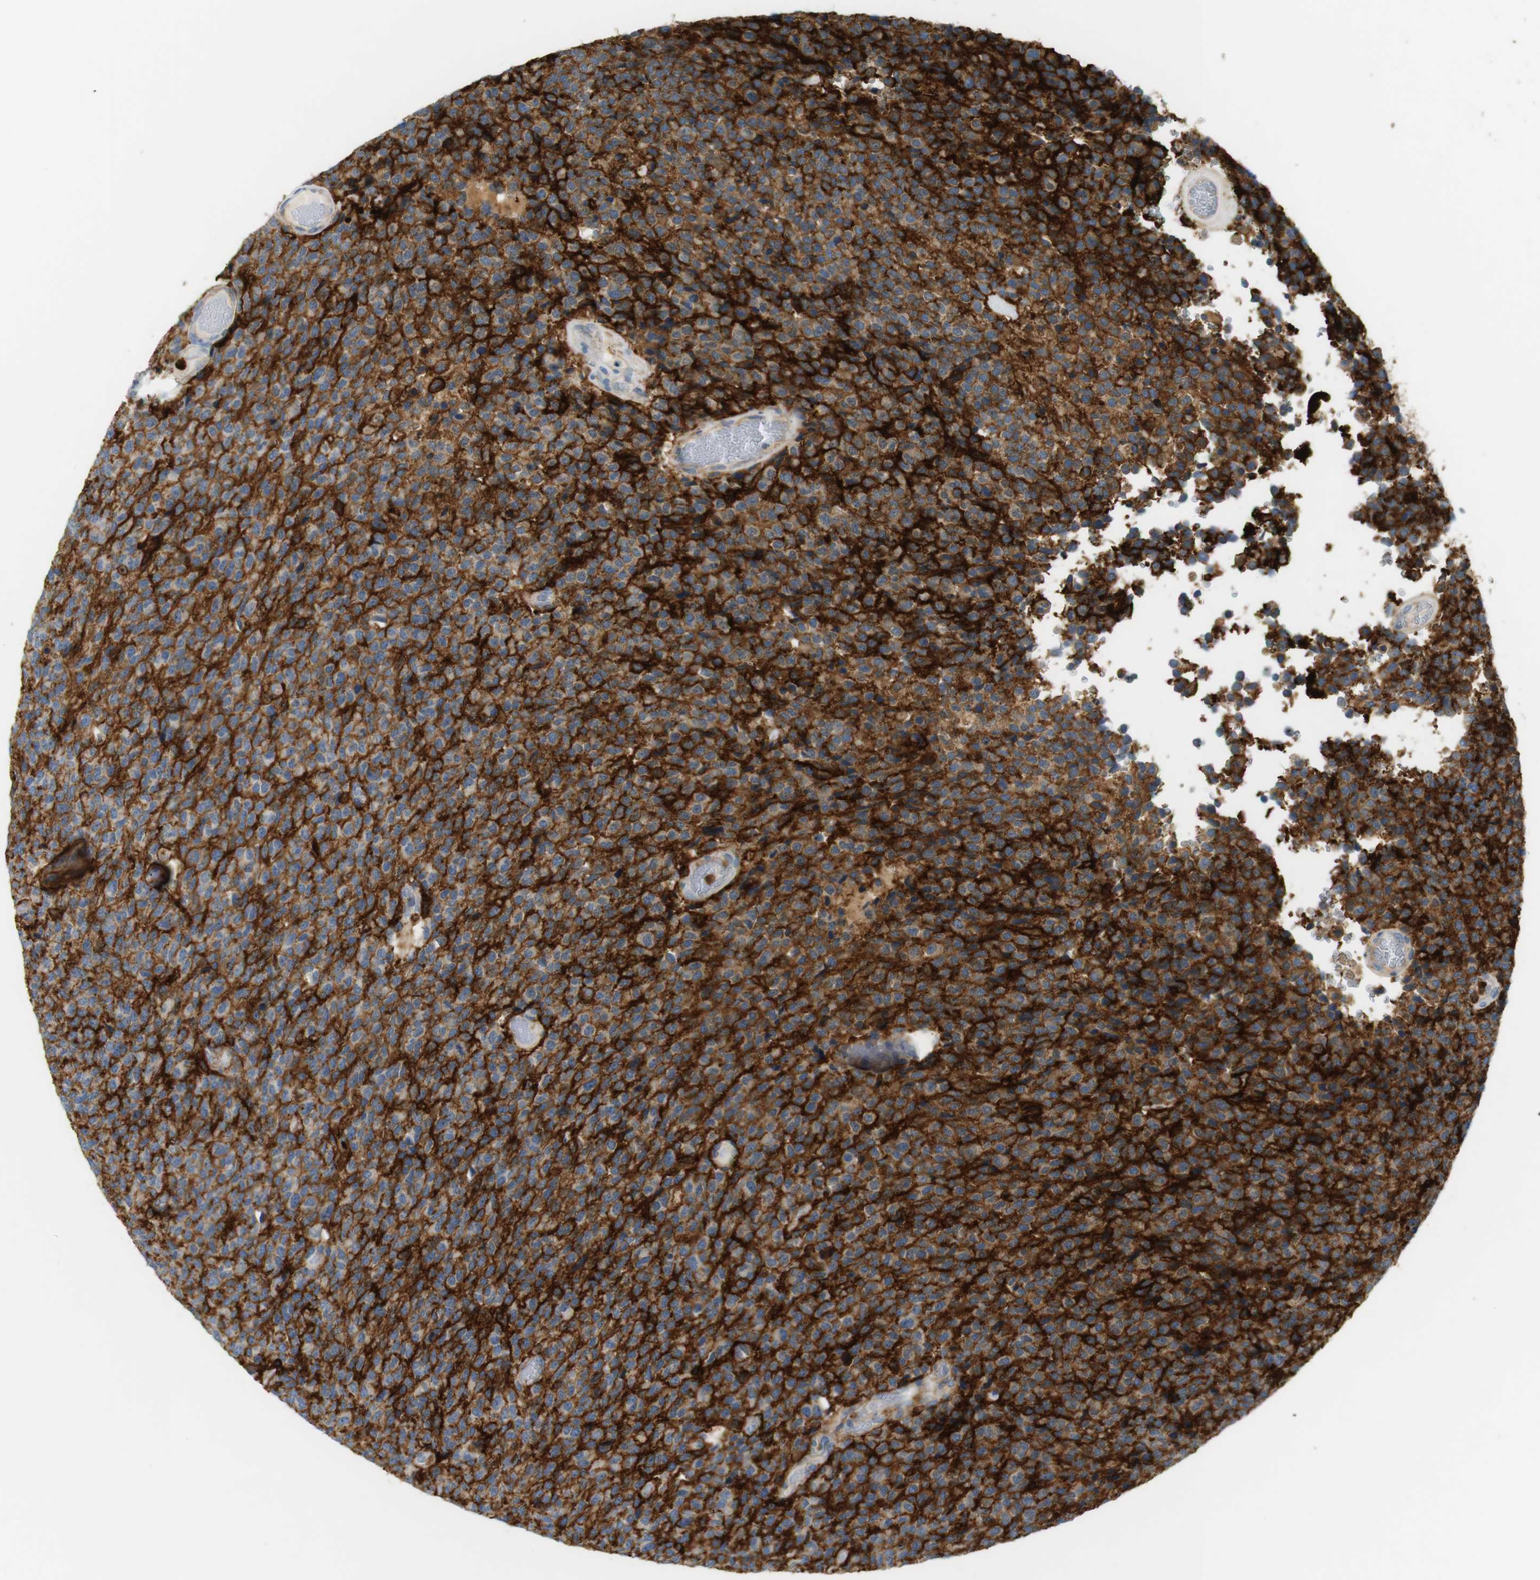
{"staining": {"intensity": "moderate", "quantity": "<25%", "location": "cytoplasmic/membranous"}, "tissue": "glioma", "cell_type": "Tumor cells", "image_type": "cancer", "snomed": [{"axis": "morphology", "description": "Glioma, malignant, High grade"}, {"axis": "topography", "description": "pancreas cauda"}], "caption": "Immunohistochemistry (IHC) (DAB (3,3'-diaminobenzidine)) staining of malignant glioma (high-grade) shows moderate cytoplasmic/membranous protein staining in about <25% of tumor cells. The protein is shown in brown color, while the nuclei are stained blue.", "gene": "SIRPA", "patient": {"sex": "male", "age": 60}}